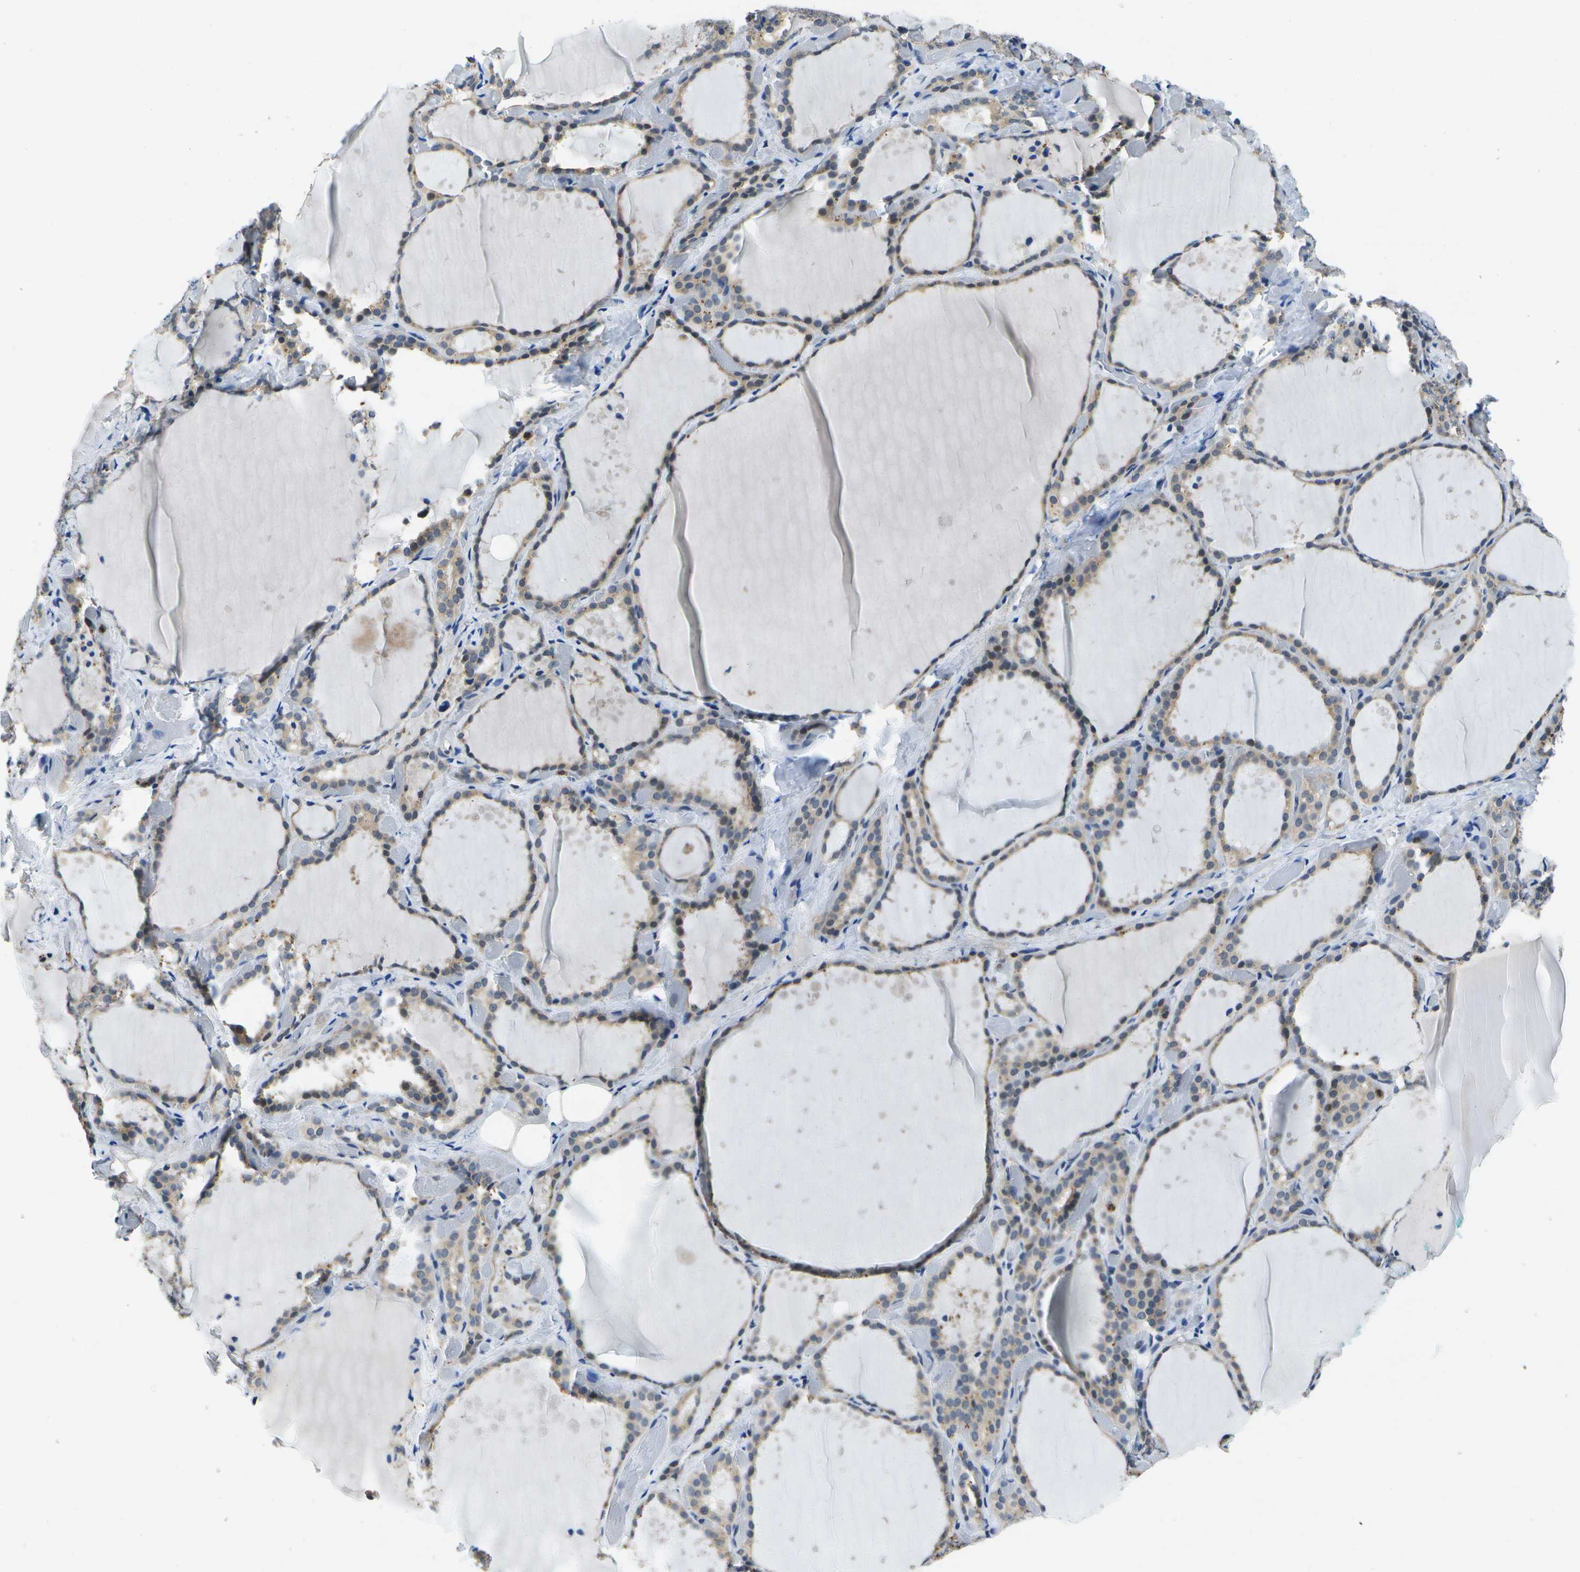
{"staining": {"intensity": "weak", "quantity": ">75%", "location": "cytoplasmic/membranous"}, "tissue": "thyroid gland", "cell_type": "Glandular cells", "image_type": "normal", "snomed": [{"axis": "morphology", "description": "Normal tissue, NOS"}, {"axis": "topography", "description": "Thyroid gland"}], "caption": "Thyroid gland stained with DAB (3,3'-diaminobenzidine) immunohistochemistry (IHC) reveals low levels of weak cytoplasmic/membranous positivity in about >75% of glandular cells. The protein of interest is stained brown, and the nuclei are stained in blue (DAB (3,3'-diaminobenzidine) IHC with brightfield microscopy, high magnification).", "gene": "DSE", "patient": {"sex": "female", "age": 44}}